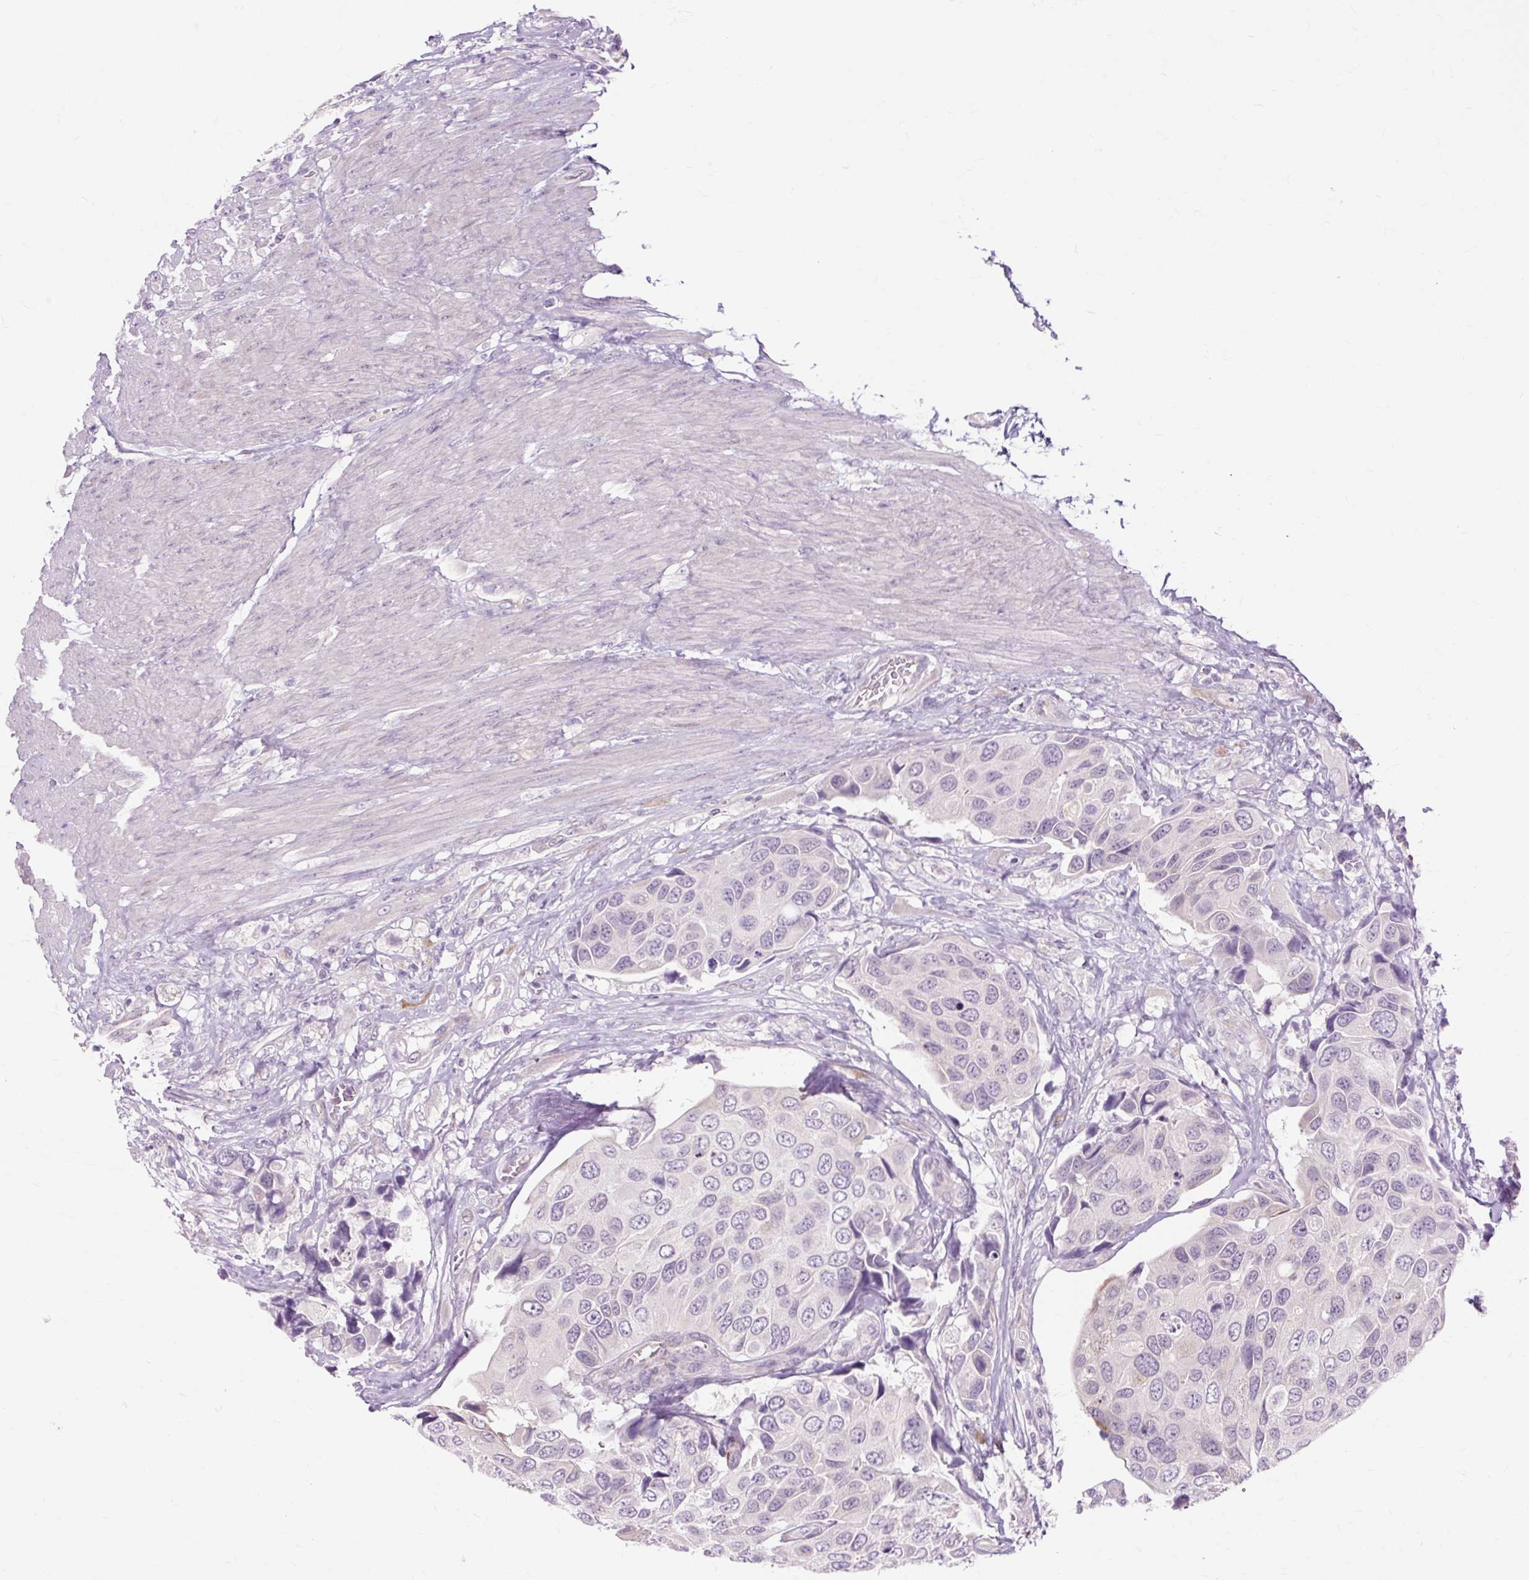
{"staining": {"intensity": "negative", "quantity": "none", "location": "none"}, "tissue": "urothelial cancer", "cell_type": "Tumor cells", "image_type": "cancer", "snomed": [{"axis": "morphology", "description": "Urothelial carcinoma, High grade"}, {"axis": "topography", "description": "Urinary bladder"}], "caption": "The micrograph demonstrates no significant positivity in tumor cells of urothelial carcinoma (high-grade).", "gene": "ZNF35", "patient": {"sex": "male", "age": 74}}